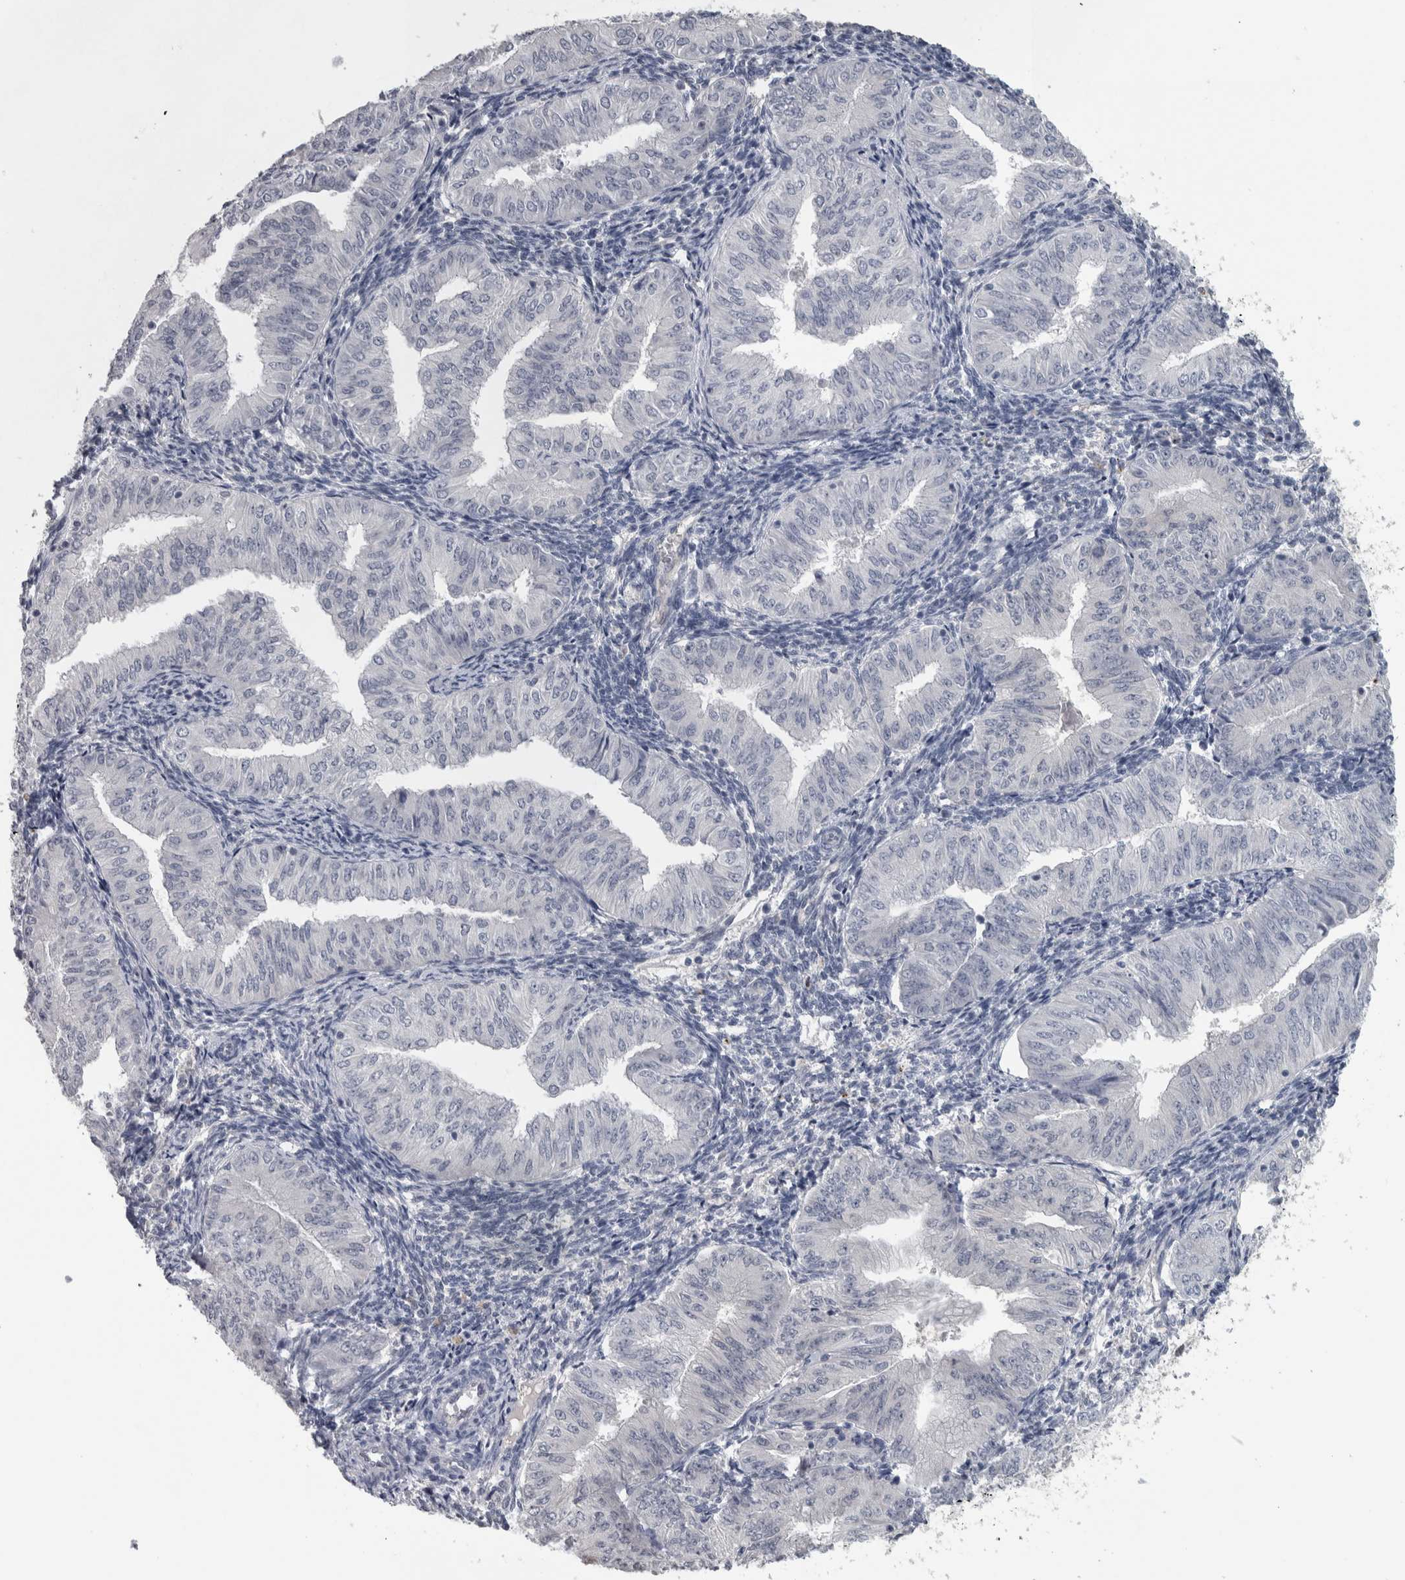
{"staining": {"intensity": "negative", "quantity": "none", "location": "none"}, "tissue": "endometrial cancer", "cell_type": "Tumor cells", "image_type": "cancer", "snomed": [{"axis": "morphology", "description": "Normal tissue, NOS"}, {"axis": "morphology", "description": "Adenocarcinoma, NOS"}, {"axis": "topography", "description": "Endometrium"}], "caption": "Tumor cells show no significant protein expression in adenocarcinoma (endometrial).", "gene": "NAPRT", "patient": {"sex": "female", "age": 53}}